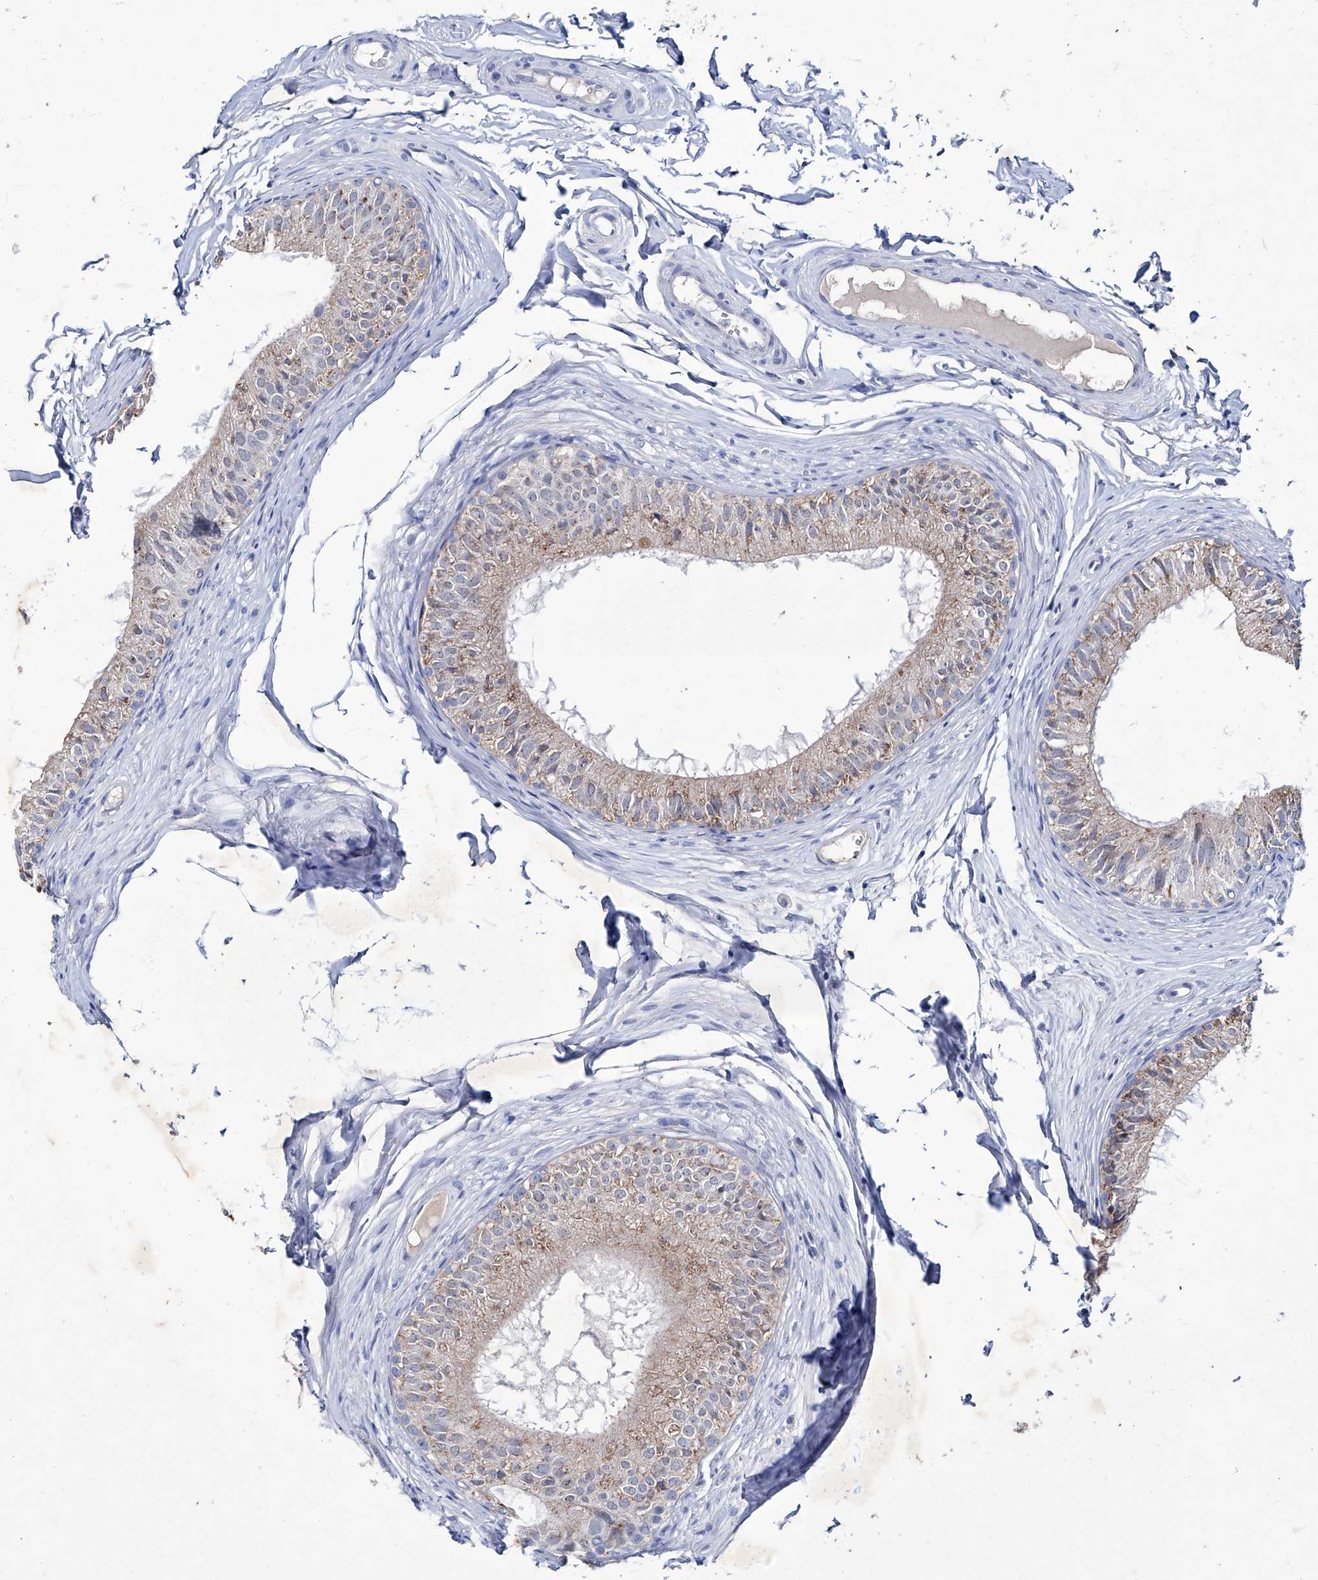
{"staining": {"intensity": "weak", "quantity": "25%-75%", "location": "cytoplasmic/membranous"}, "tissue": "epididymis", "cell_type": "Glandular cells", "image_type": "normal", "snomed": [{"axis": "morphology", "description": "Normal tissue, NOS"}, {"axis": "morphology", "description": "Seminoma in situ"}, {"axis": "topography", "description": "Testis"}, {"axis": "topography", "description": "Epididymis"}], "caption": "Protein expression analysis of normal epididymis displays weak cytoplasmic/membranous positivity in about 25%-75% of glandular cells. (Brightfield microscopy of DAB IHC at high magnification).", "gene": "KLHL17", "patient": {"sex": "male", "age": 28}}